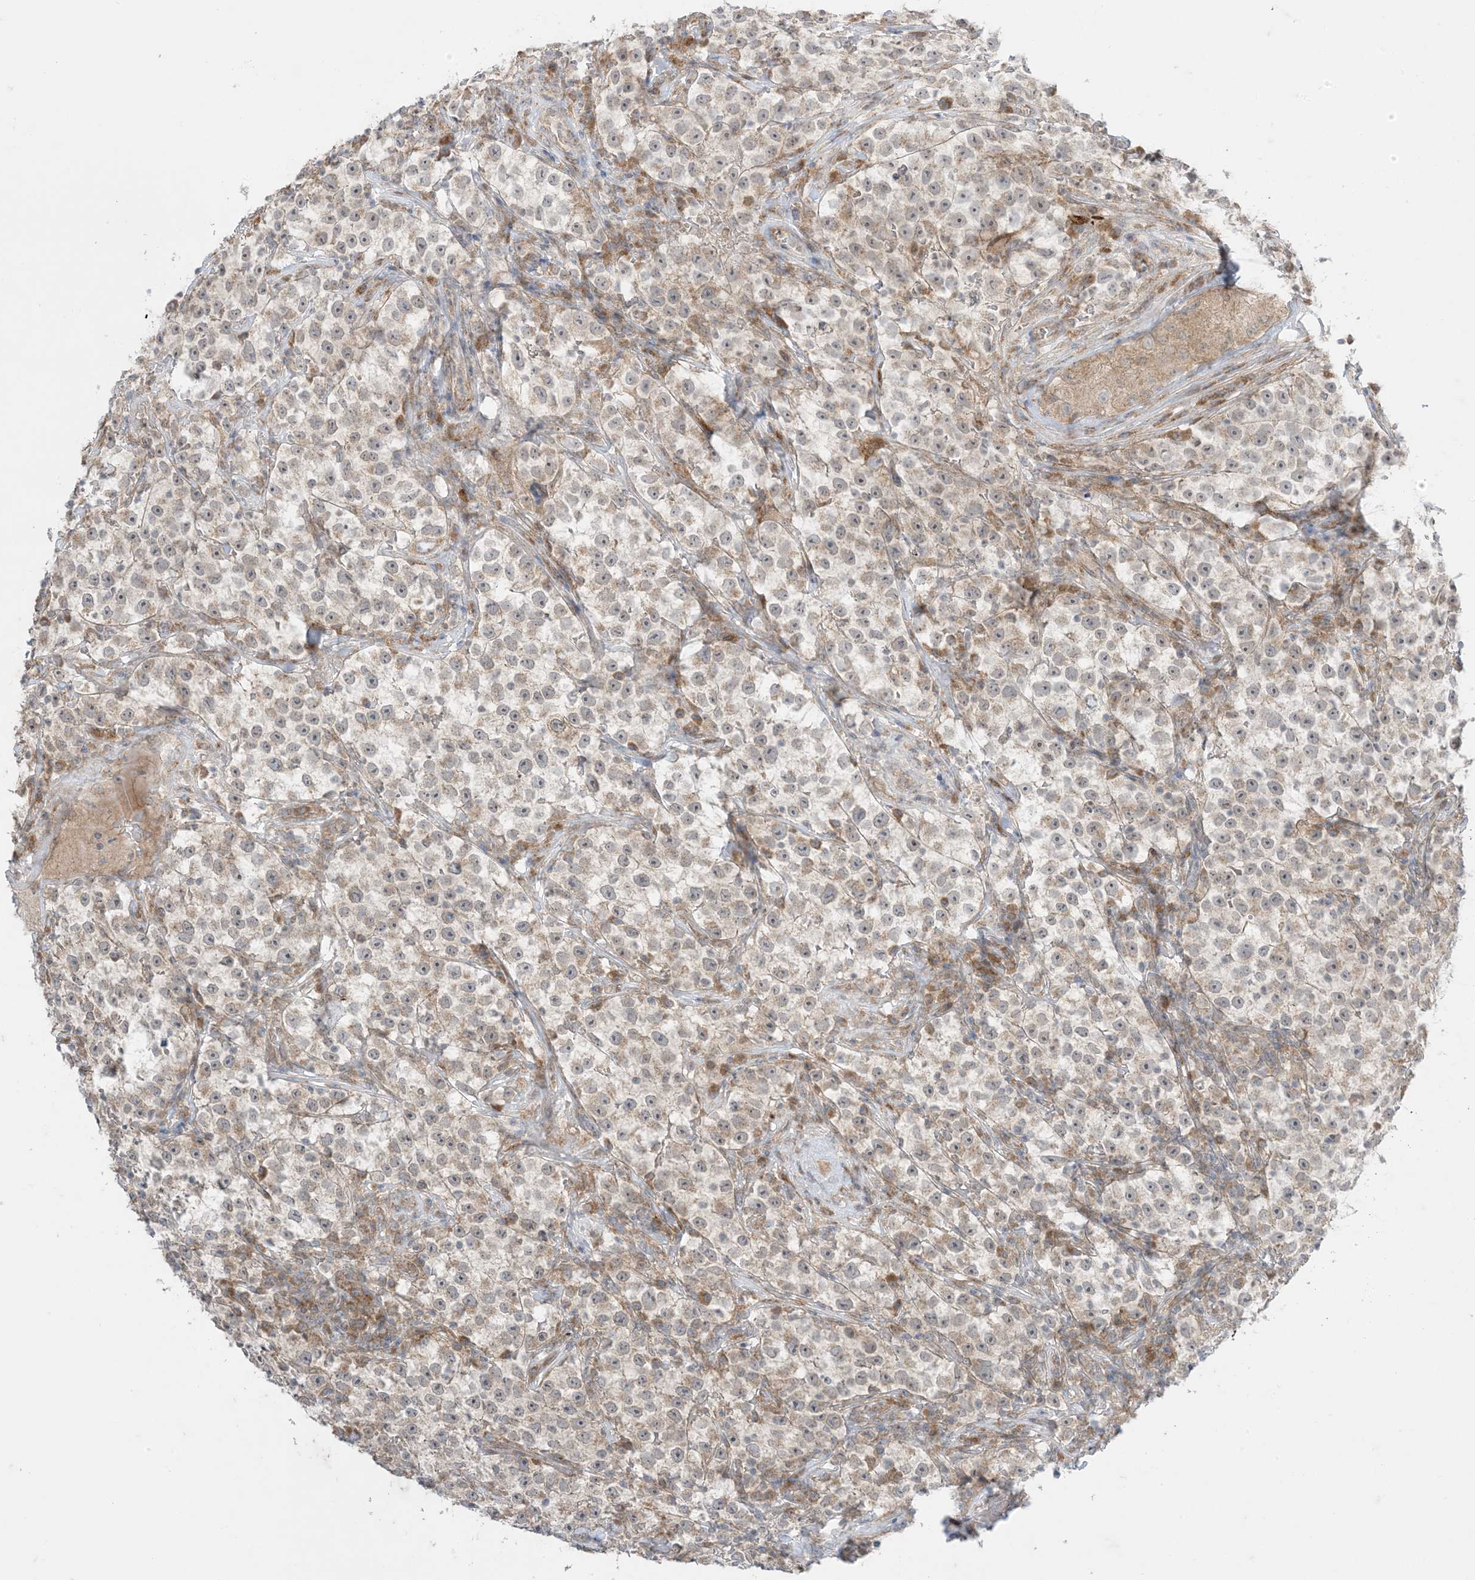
{"staining": {"intensity": "weak", "quantity": "25%-75%", "location": "cytoplasmic/membranous"}, "tissue": "testis cancer", "cell_type": "Tumor cells", "image_type": "cancer", "snomed": [{"axis": "morphology", "description": "Seminoma, NOS"}, {"axis": "topography", "description": "Testis"}], "caption": "Immunohistochemical staining of testis seminoma exhibits low levels of weak cytoplasmic/membranous protein expression in about 25%-75% of tumor cells. (brown staining indicates protein expression, while blue staining denotes nuclei).", "gene": "ODC1", "patient": {"sex": "male", "age": 22}}